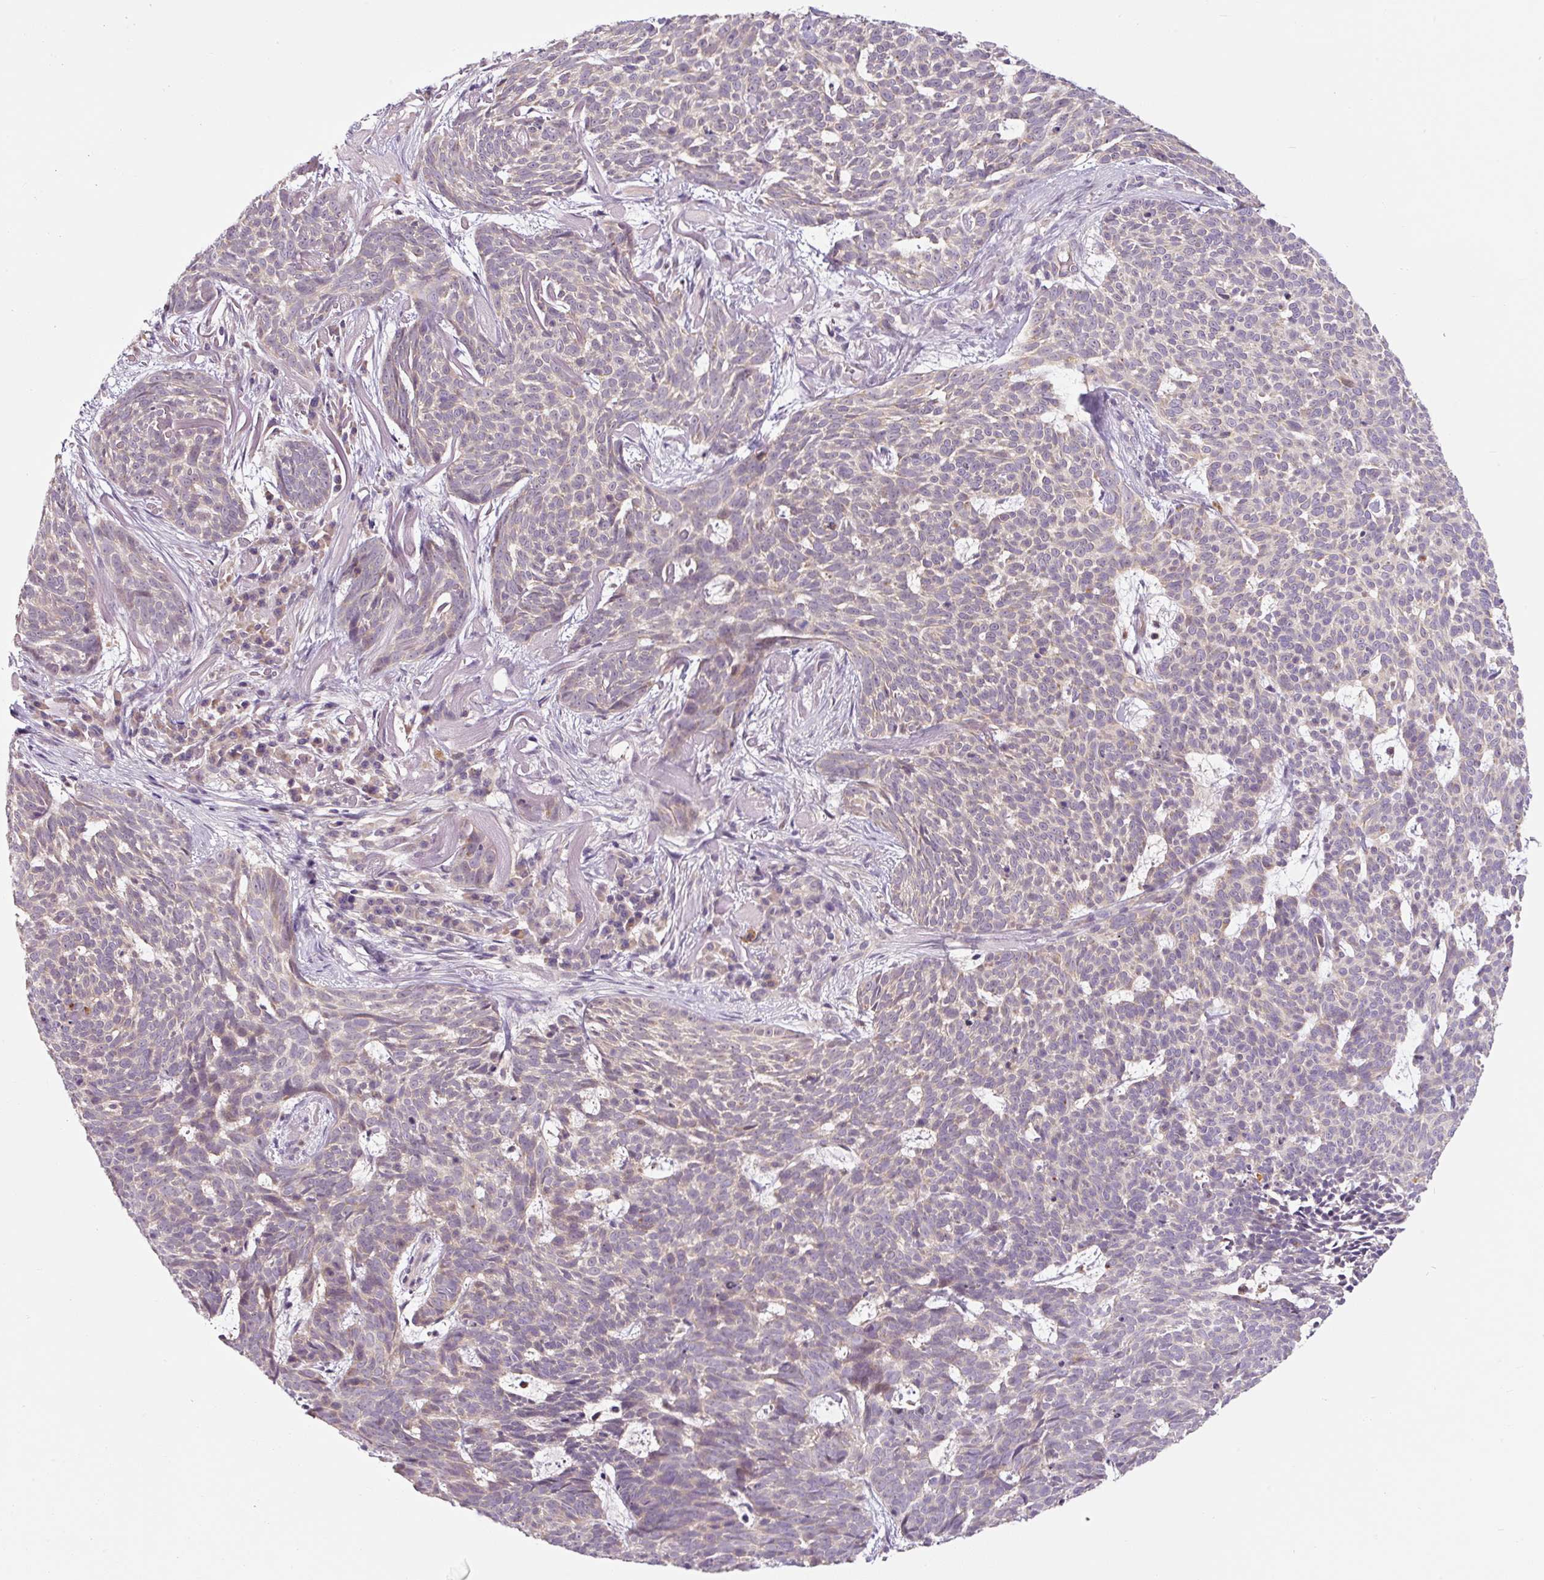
{"staining": {"intensity": "negative", "quantity": "none", "location": "none"}, "tissue": "skin cancer", "cell_type": "Tumor cells", "image_type": "cancer", "snomed": [{"axis": "morphology", "description": "Basal cell carcinoma"}, {"axis": "topography", "description": "Skin"}], "caption": "Protein analysis of skin cancer exhibits no significant staining in tumor cells.", "gene": "PRKAA2", "patient": {"sex": "female", "age": 93}}